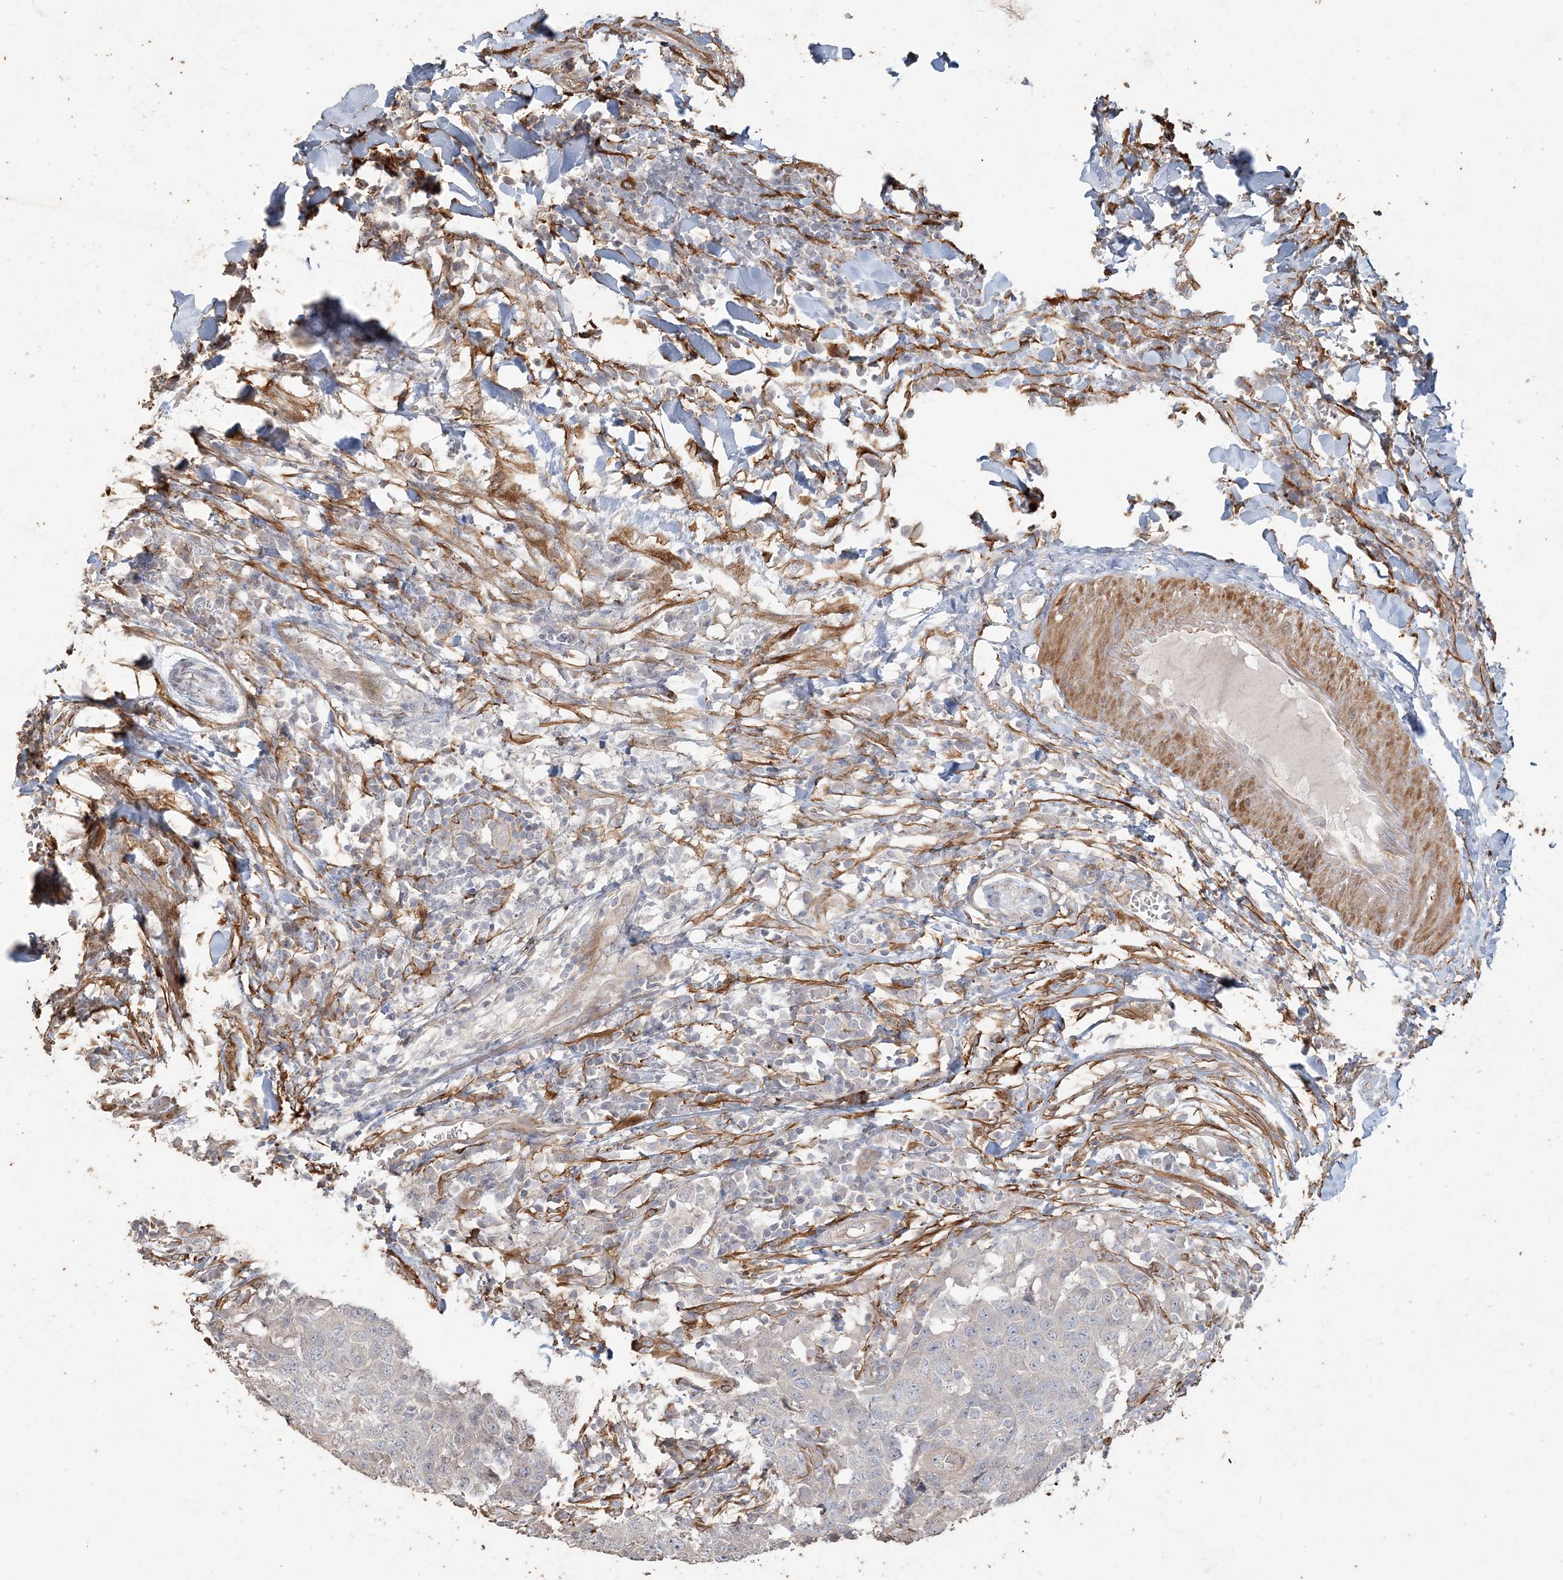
{"staining": {"intensity": "negative", "quantity": "none", "location": "none"}, "tissue": "head and neck cancer", "cell_type": "Tumor cells", "image_type": "cancer", "snomed": [{"axis": "morphology", "description": "Squamous cell carcinoma, NOS"}, {"axis": "topography", "description": "Head-Neck"}], "caption": "This is an immunohistochemistry histopathology image of human head and neck squamous cell carcinoma. There is no expression in tumor cells.", "gene": "RNF145", "patient": {"sex": "male", "age": 66}}